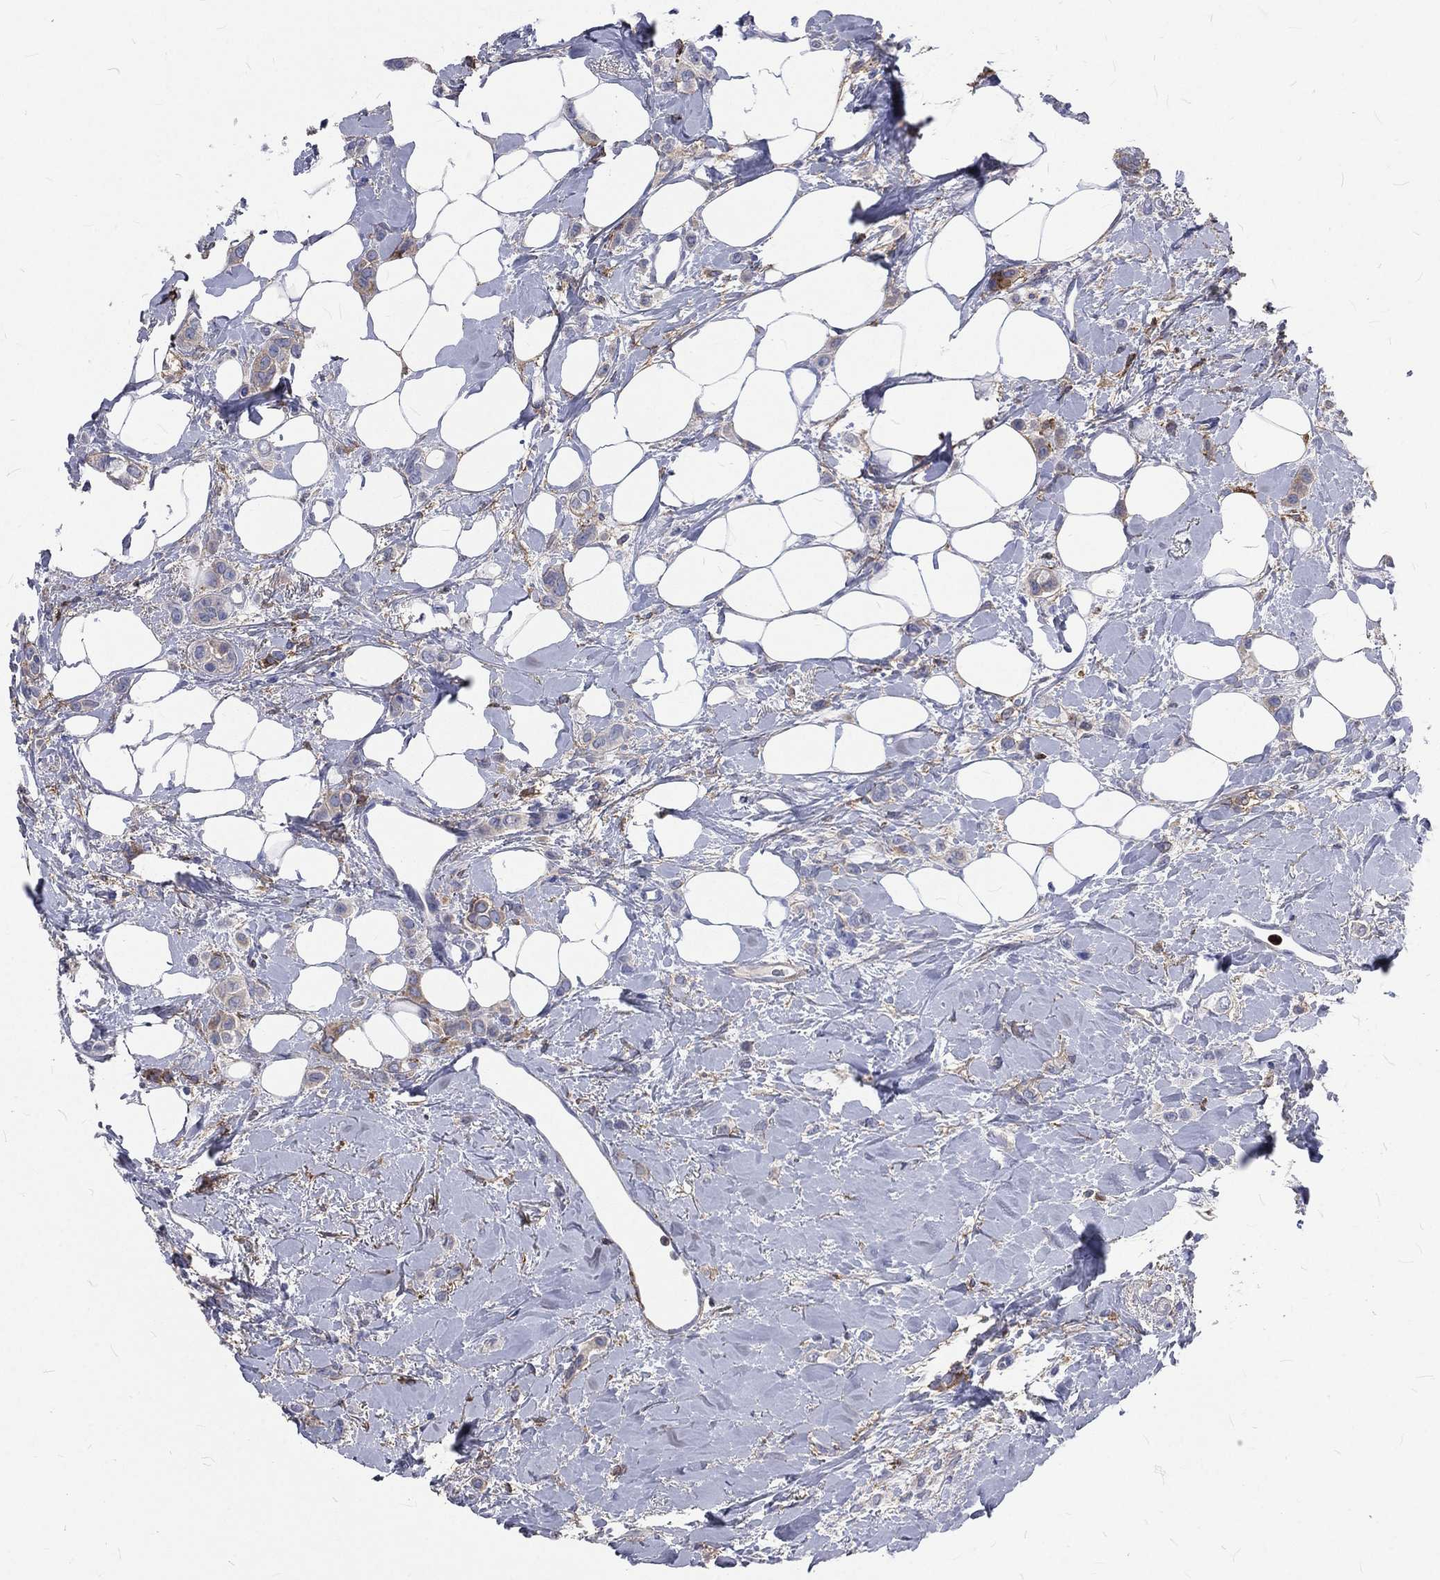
{"staining": {"intensity": "negative", "quantity": "none", "location": "none"}, "tissue": "breast cancer", "cell_type": "Tumor cells", "image_type": "cancer", "snomed": [{"axis": "morphology", "description": "Lobular carcinoma"}, {"axis": "topography", "description": "Breast"}], "caption": "Lobular carcinoma (breast) was stained to show a protein in brown. There is no significant positivity in tumor cells.", "gene": "BASP1", "patient": {"sex": "female", "age": 66}}